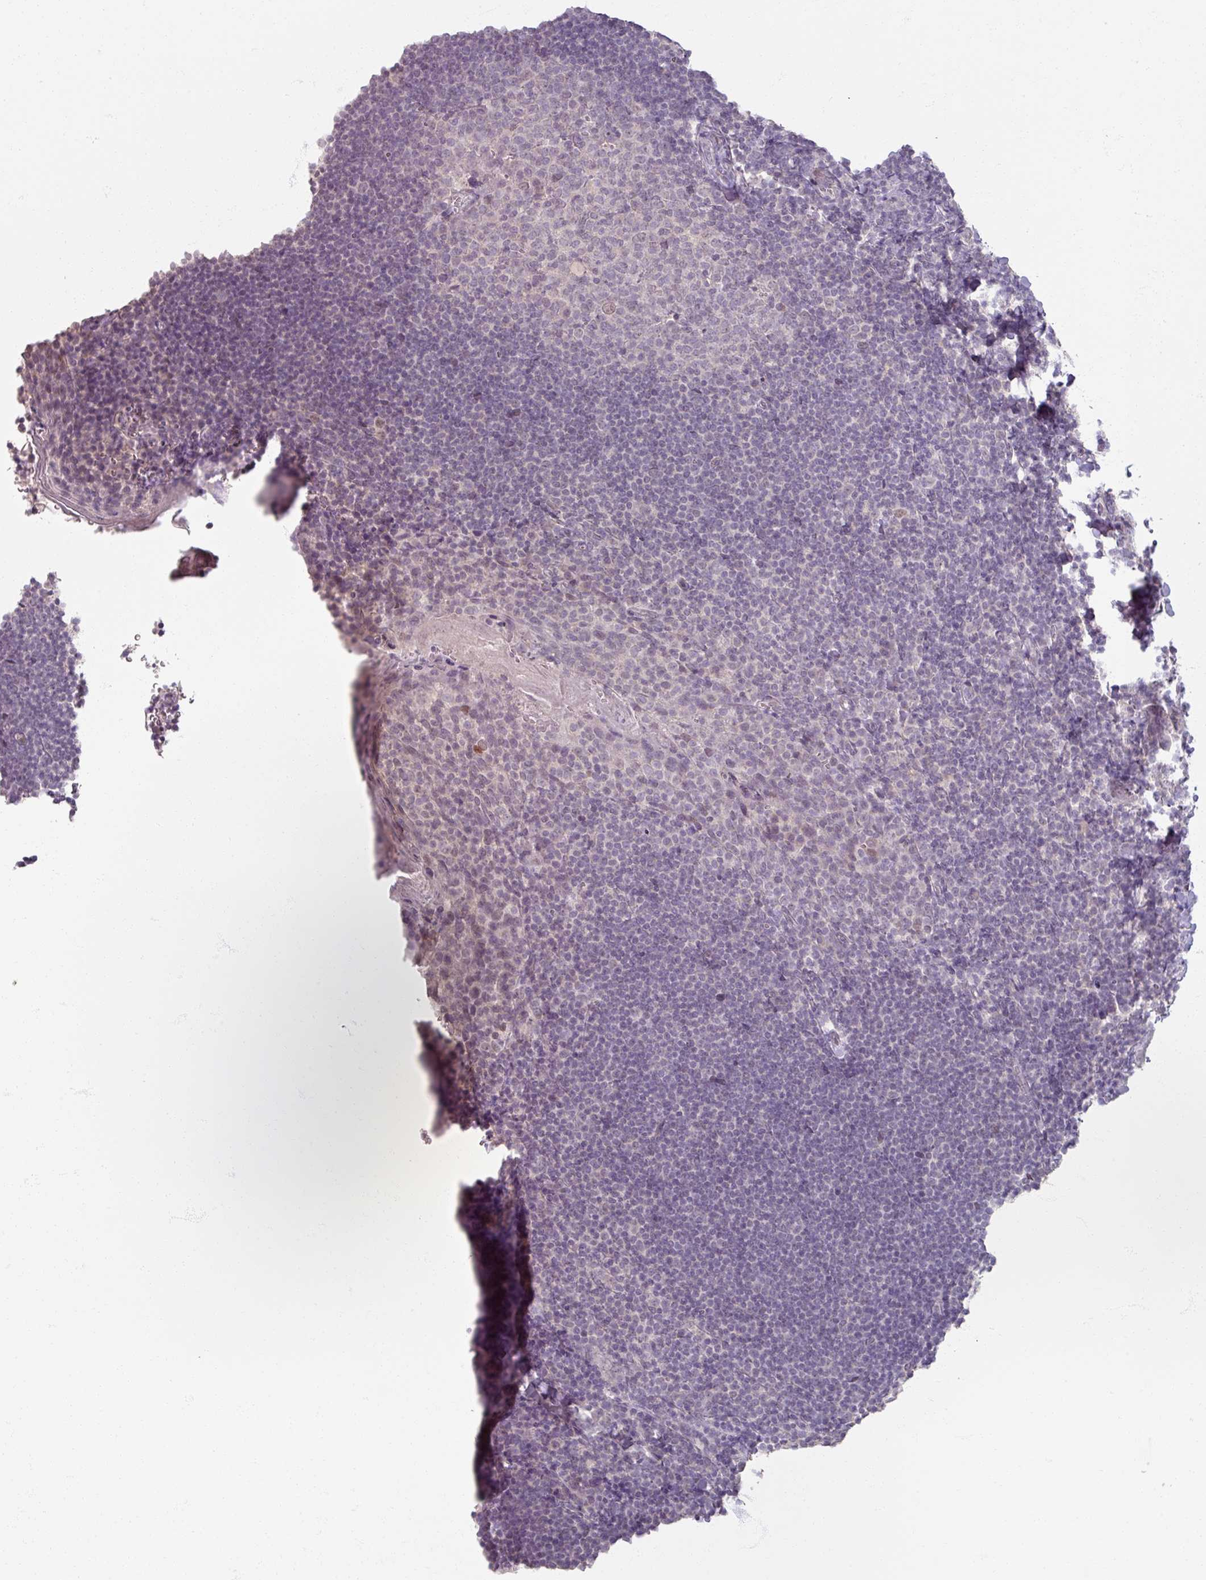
{"staining": {"intensity": "negative", "quantity": "none", "location": "none"}, "tissue": "tonsil", "cell_type": "Germinal center cells", "image_type": "normal", "snomed": [{"axis": "morphology", "description": "Normal tissue, NOS"}, {"axis": "topography", "description": "Tonsil"}], "caption": "High power microscopy photomicrograph of an IHC photomicrograph of benign tonsil, revealing no significant positivity in germinal center cells. Brightfield microscopy of immunohistochemistry stained with DAB (brown) and hematoxylin (blue), captured at high magnification.", "gene": "SOX11", "patient": {"sex": "male", "age": 27}}